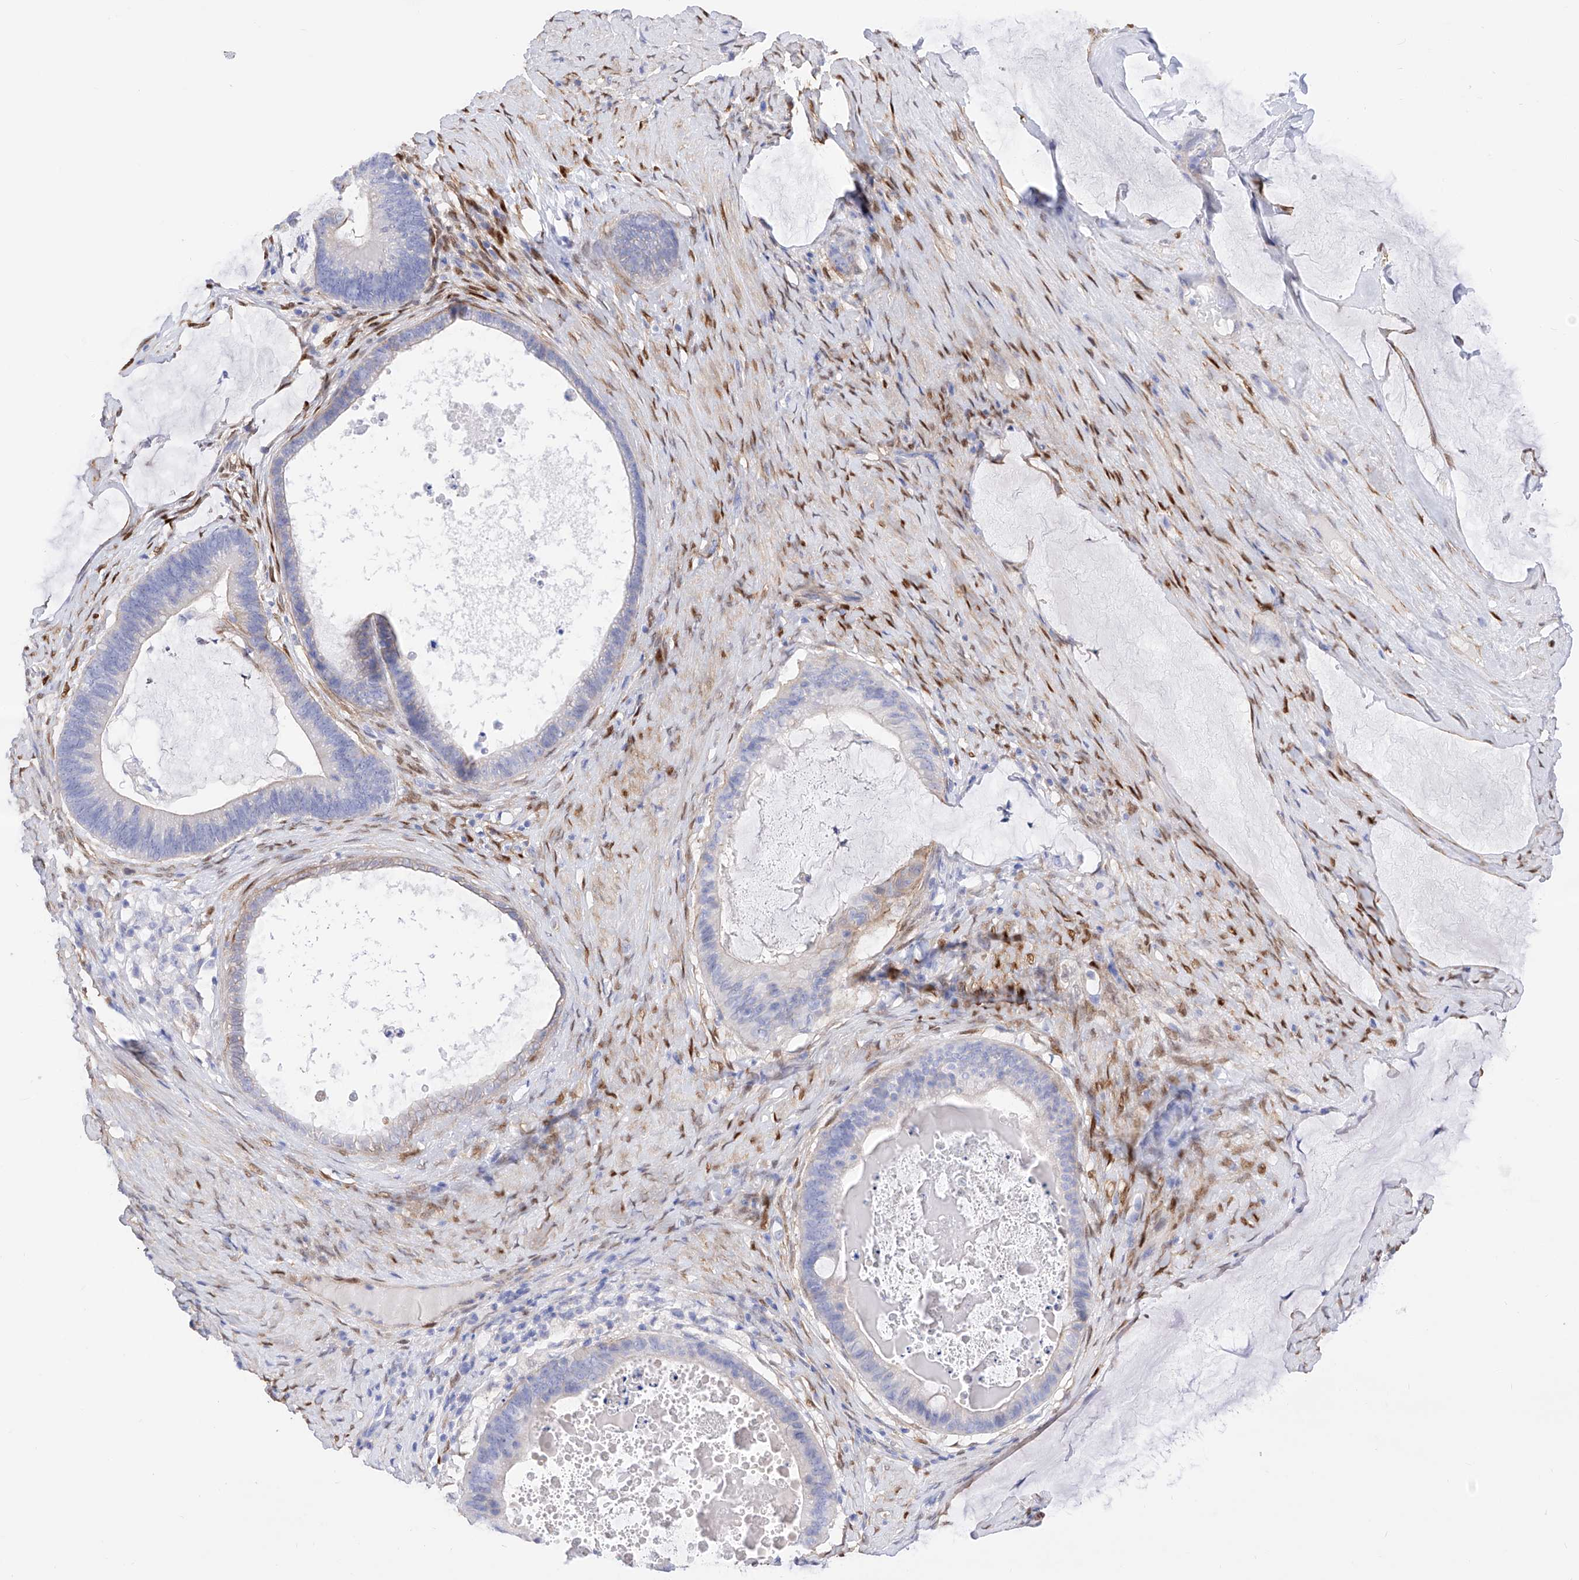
{"staining": {"intensity": "negative", "quantity": "none", "location": "none"}, "tissue": "ovarian cancer", "cell_type": "Tumor cells", "image_type": "cancer", "snomed": [{"axis": "morphology", "description": "Cystadenocarcinoma, mucinous, NOS"}, {"axis": "topography", "description": "Ovary"}], "caption": "Image shows no significant protein staining in tumor cells of ovarian cancer (mucinous cystadenocarcinoma).", "gene": "TRPC7", "patient": {"sex": "female", "age": 61}}